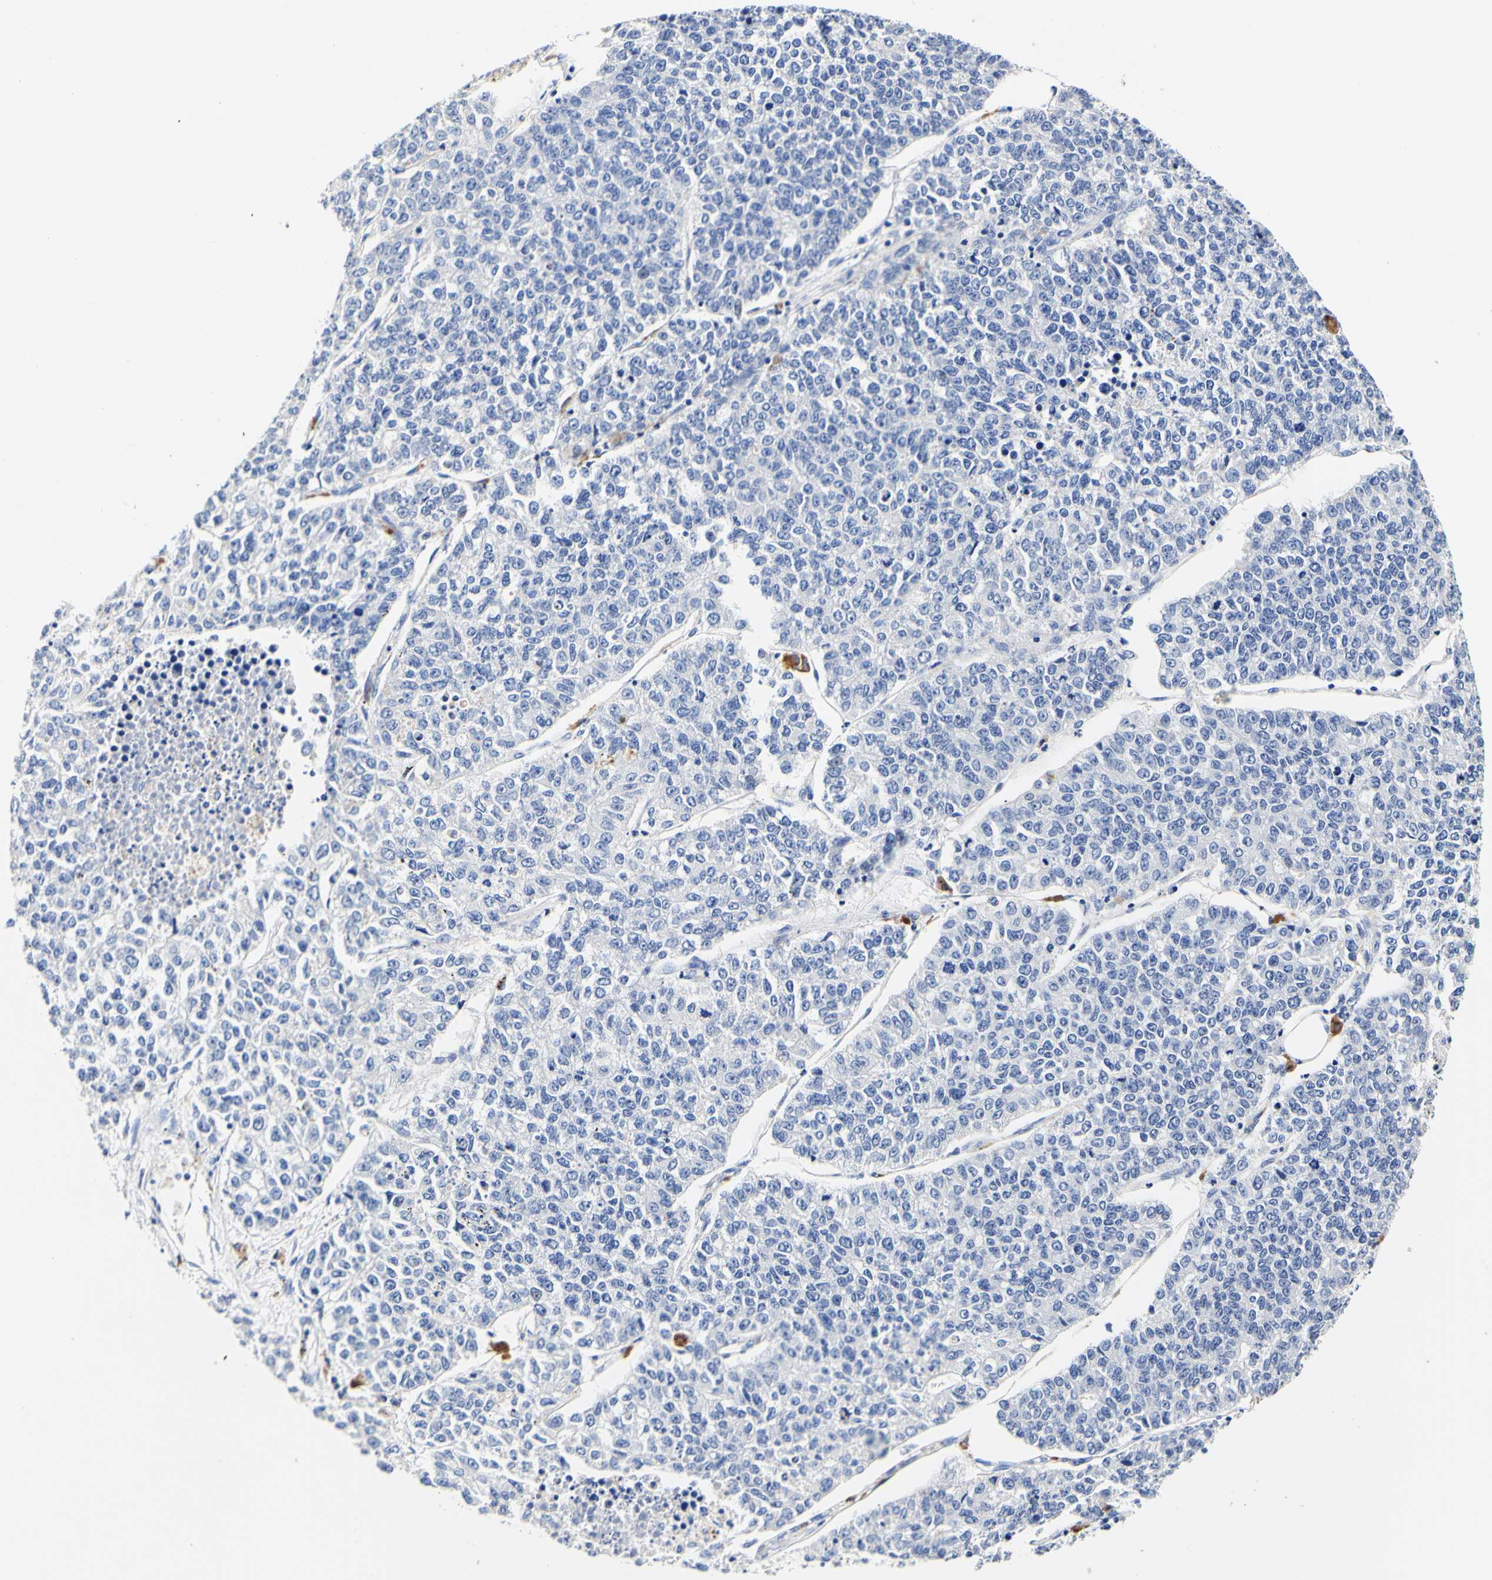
{"staining": {"intensity": "negative", "quantity": "none", "location": "none"}, "tissue": "lung cancer", "cell_type": "Tumor cells", "image_type": "cancer", "snomed": [{"axis": "morphology", "description": "Adenocarcinoma, NOS"}, {"axis": "topography", "description": "Lung"}], "caption": "Immunohistochemistry (IHC) of lung cancer demonstrates no positivity in tumor cells.", "gene": "CAMK4", "patient": {"sex": "male", "age": 49}}